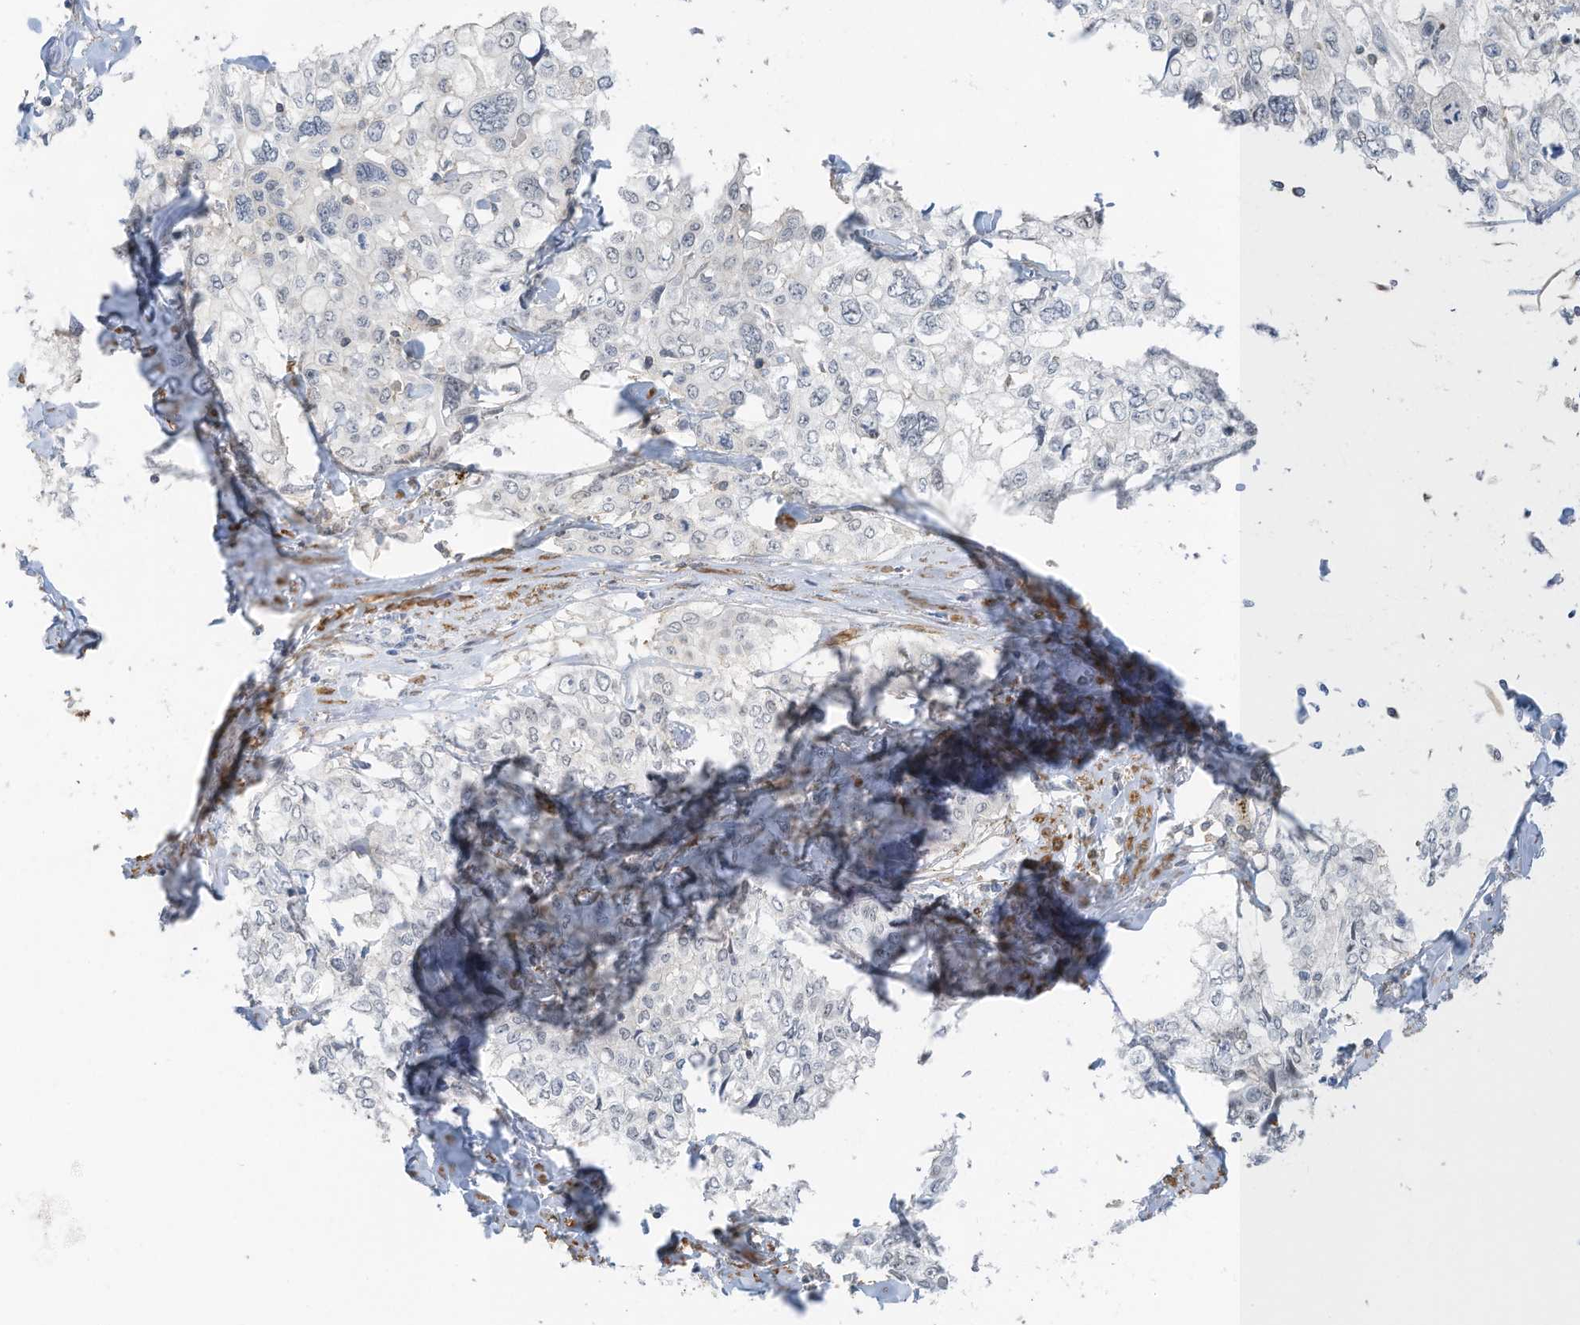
{"staining": {"intensity": "negative", "quantity": "none", "location": "none"}, "tissue": "cervical cancer", "cell_type": "Tumor cells", "image_type": "cancer", "snomed": [{"axis": "morphology", "description": "Squamous cell carcinoma, NOS"}, {"axis": "topography", "description": "Cervix"}], "caption": "Tumor cells show no significant positivity in cervical cancer.", "gene": "ZNF846", "patient": {"sex": "female", "age": 31}}